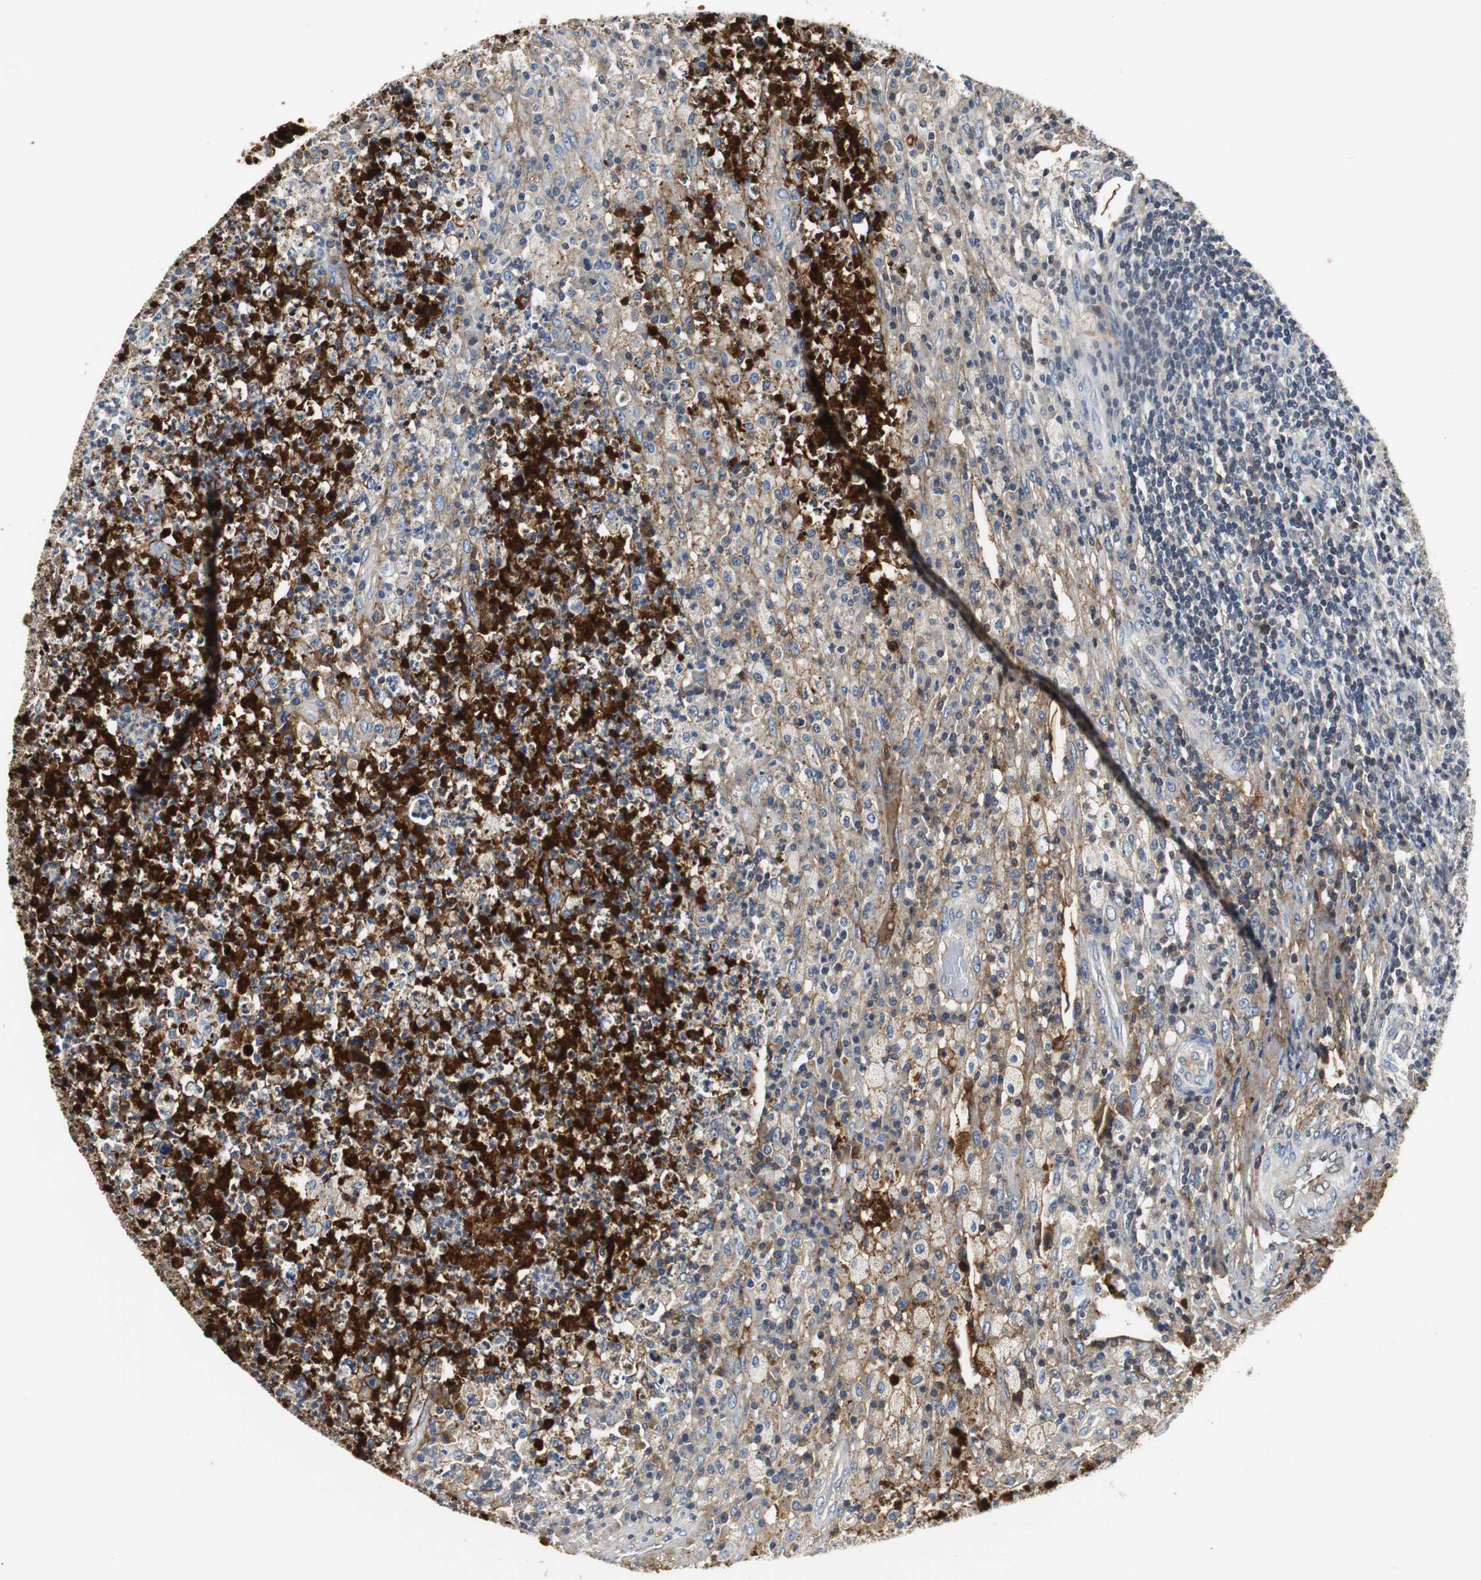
{"staining": {"intensity": "weak", "quantity": ">75%", "location": "cytoplasmic/membranous"}, "tissue": "testis cancer", "cell_type": "Tumor cells", "image_type": "cancer", "snomed": [{"axis": "morphology", "description": "Necrosis, NOS"}, {"axis": "morphology", "description": "Carcinoma, Embryonal, NOS"}, {"axis": "topography", "description": "Testis"}], "caption": "Human testis cancer stained for a protein (brown) demonstrates weak cytoplasmic/membranous positive expression in approximately >75% of tumor cells.", "gene": "ORM1", "patient": {"sex": "male", "age": 19}}